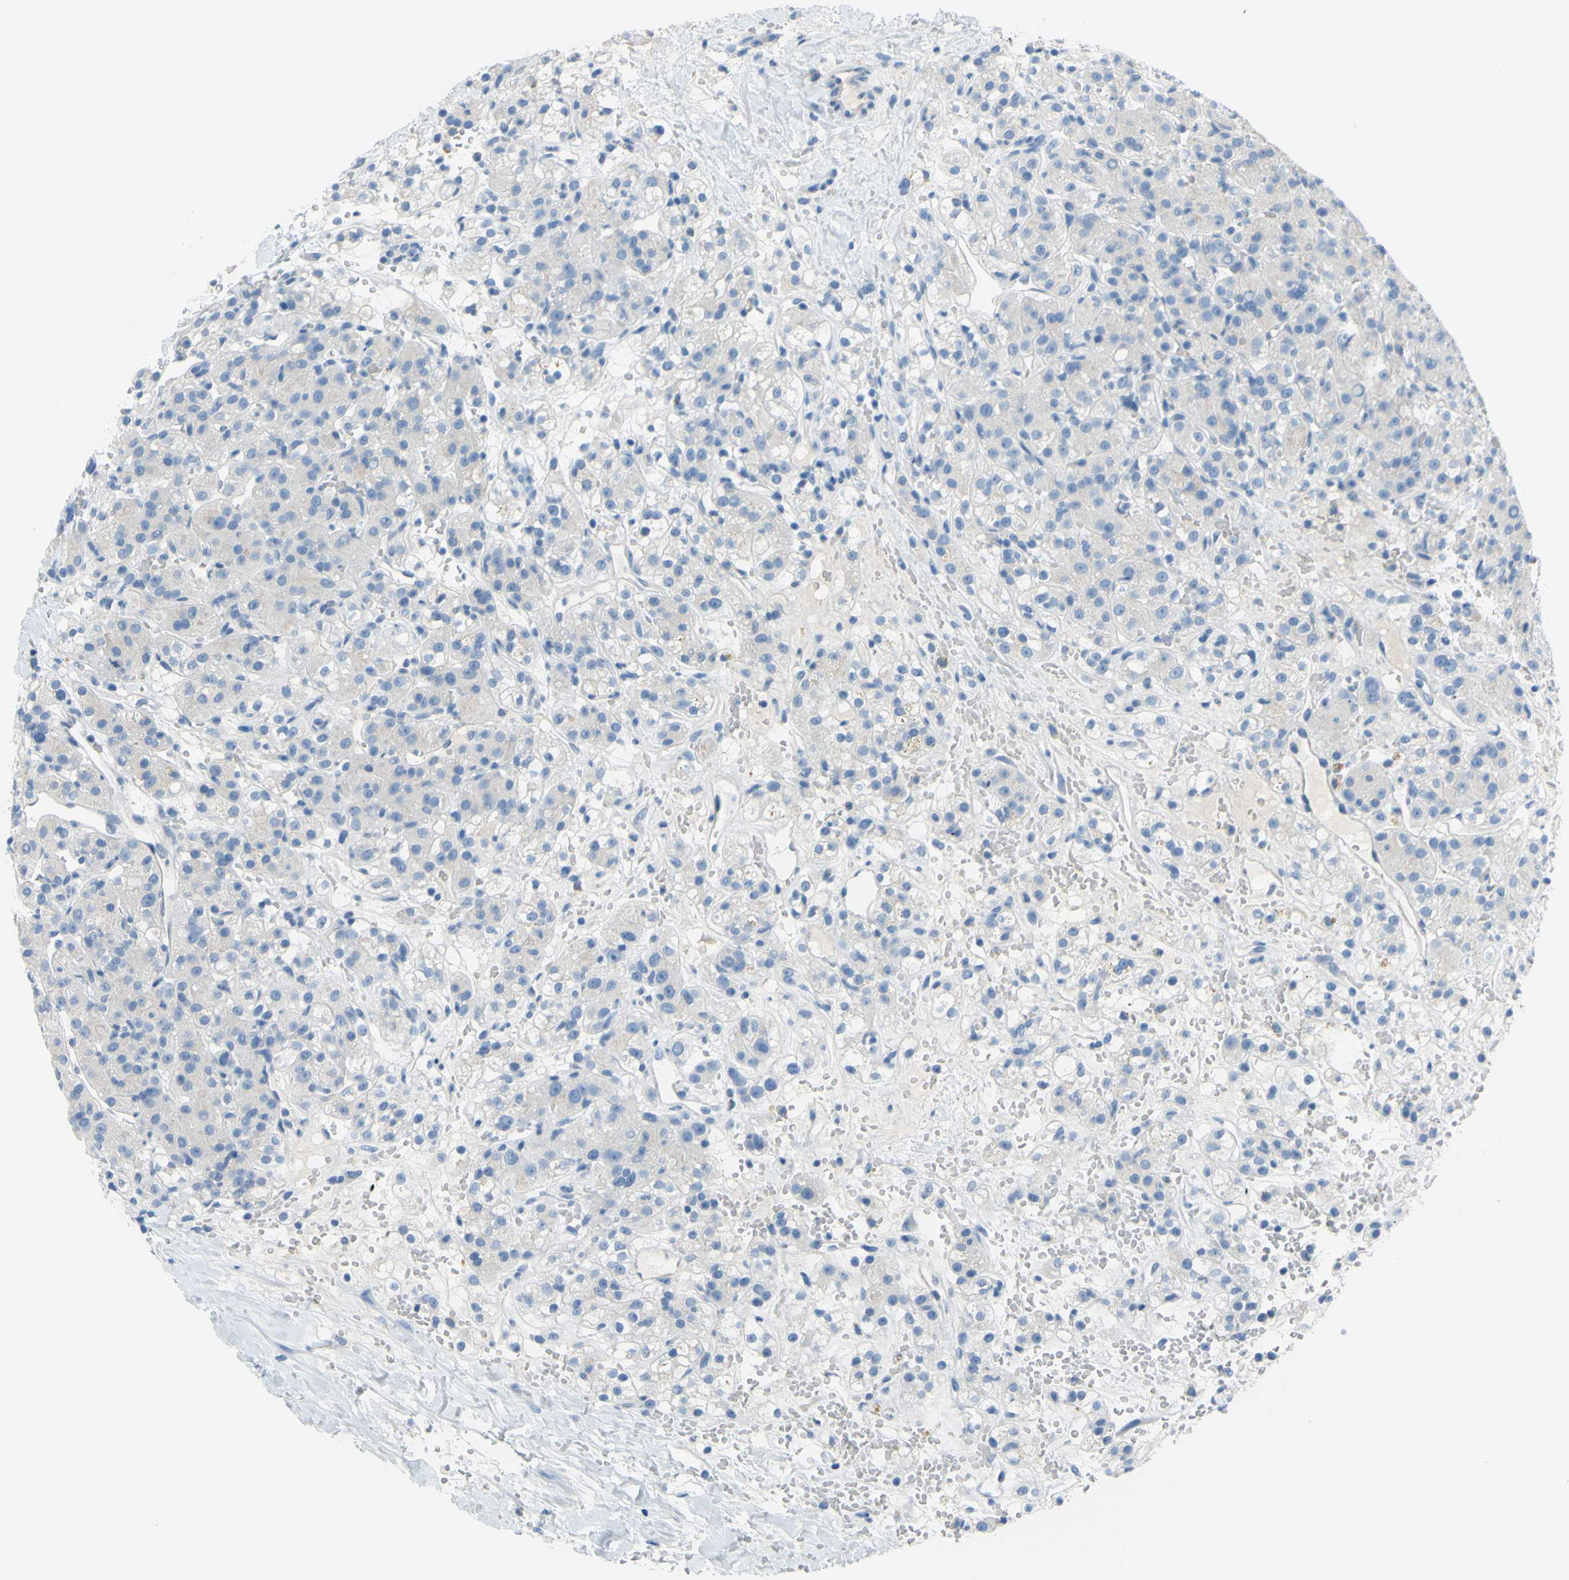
{"staining": {"intensity": "negative", "quantity": "none", "location": "none"}, "tissue": "renal cancer", "cell_type": "Tumor cells", "image_type": "cancer", "snomed": [{"axis": "morphology", "description": "Adenocarcinoma, NOS"}, {"axis": "topography", "description": "Kidney"}], "caption": "This is a photomicrograph of immunohistochemistry staining of renal cancer (adenocarcinoma), which shows no expression in tumor cells.", "gene": "DCT", "patient": {"sex": "male", "age": 61}}